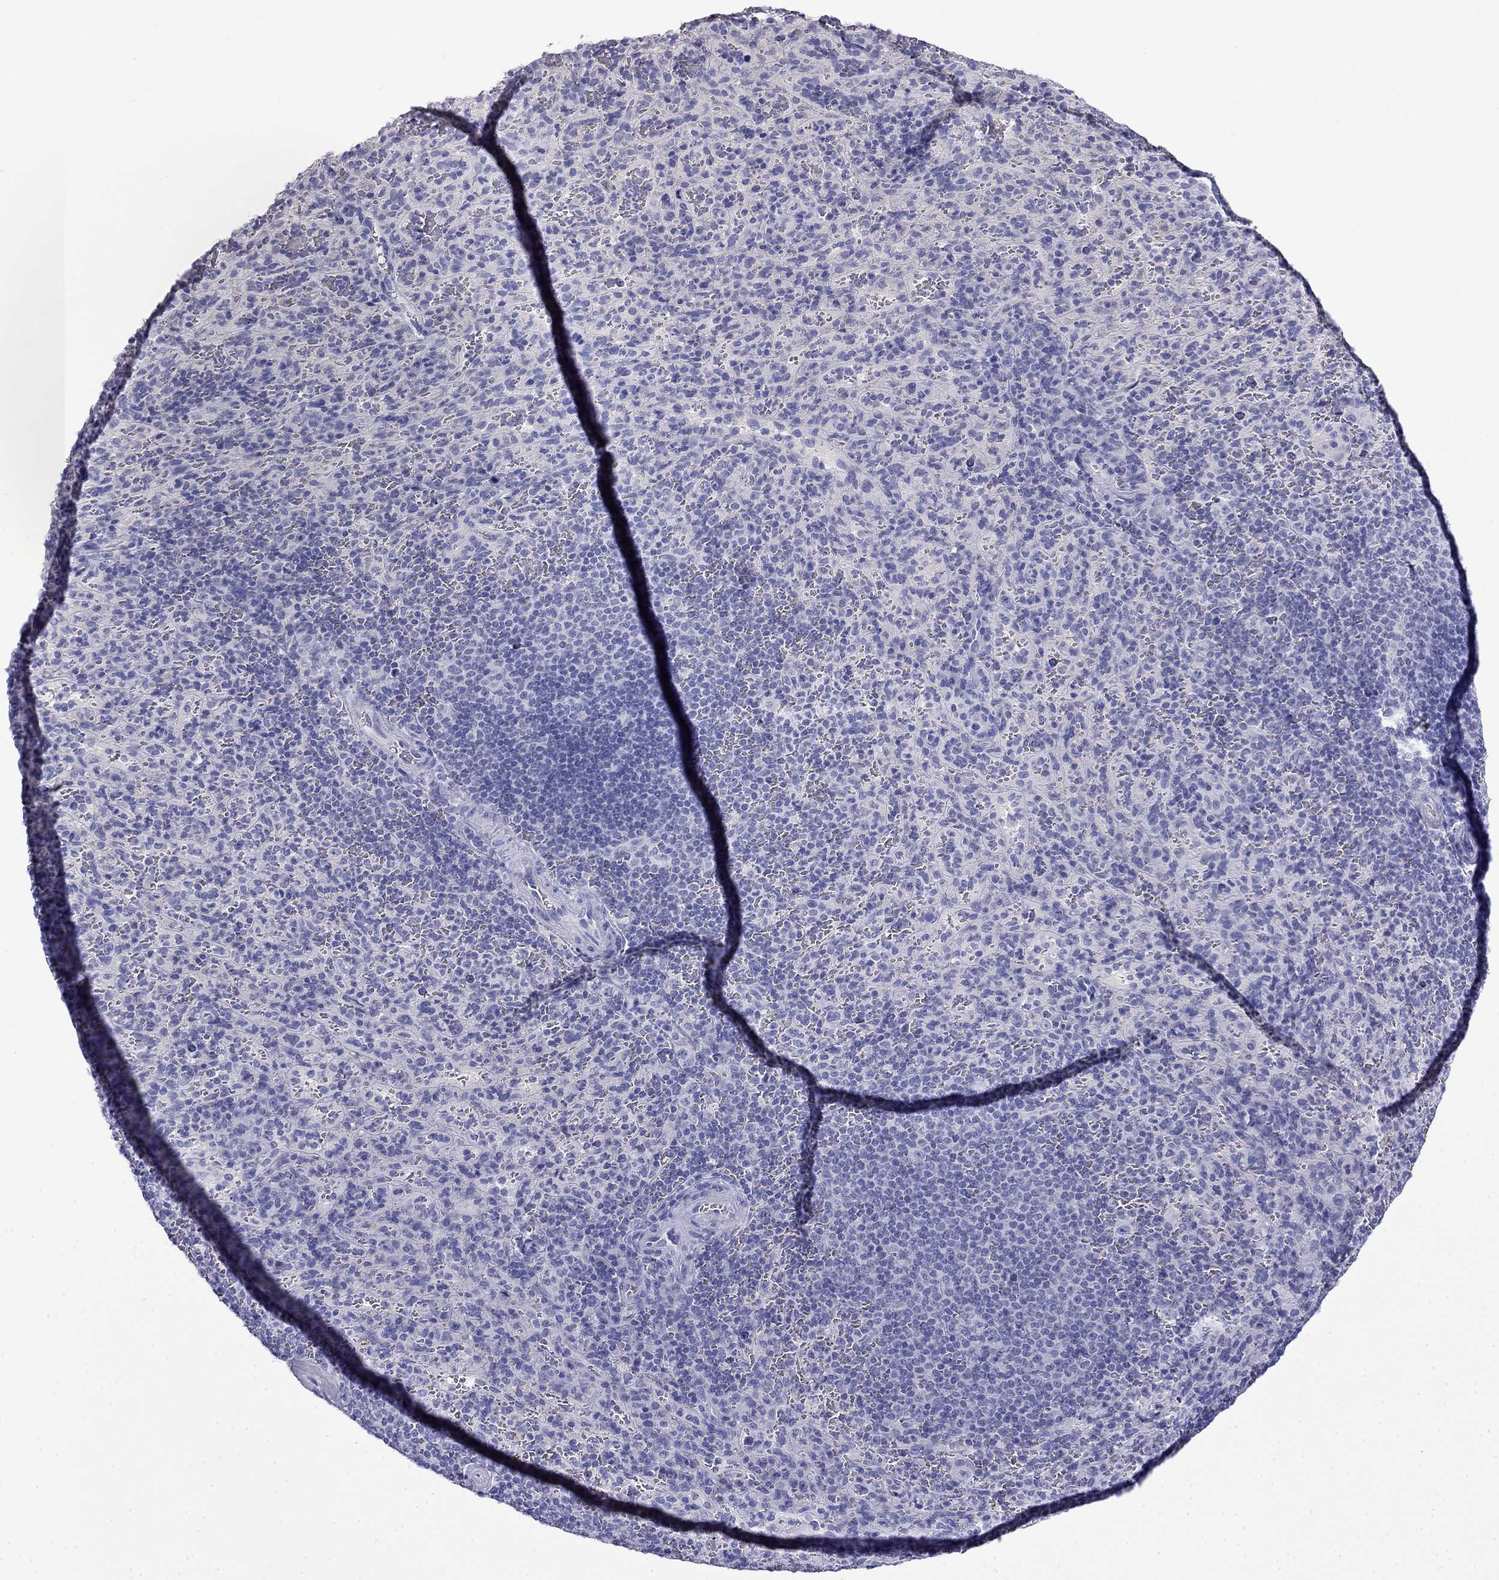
{"staining": {"intensity": "negative", "quantity": "none", "location": "none"}, "tissue": "spleen", "cell_type": "Cells in red pulp", "image_type": "normal", "snomed": [{"axis": "morphology", "description": "Normal tissue, NOS"}, {"axis": "topography", "description": "Spleen"}], "caption": "Cells in red pulp are negative for brown protein staining in benign spleen. (Stains: DAB (3,3'-diaminobenzidine) IHC with hematoxylin counter stain, Microscopy: brightfield microscopy at high magnification).", "gene": "MYO15A", "patient": {"sex": "male", "age": 57}}